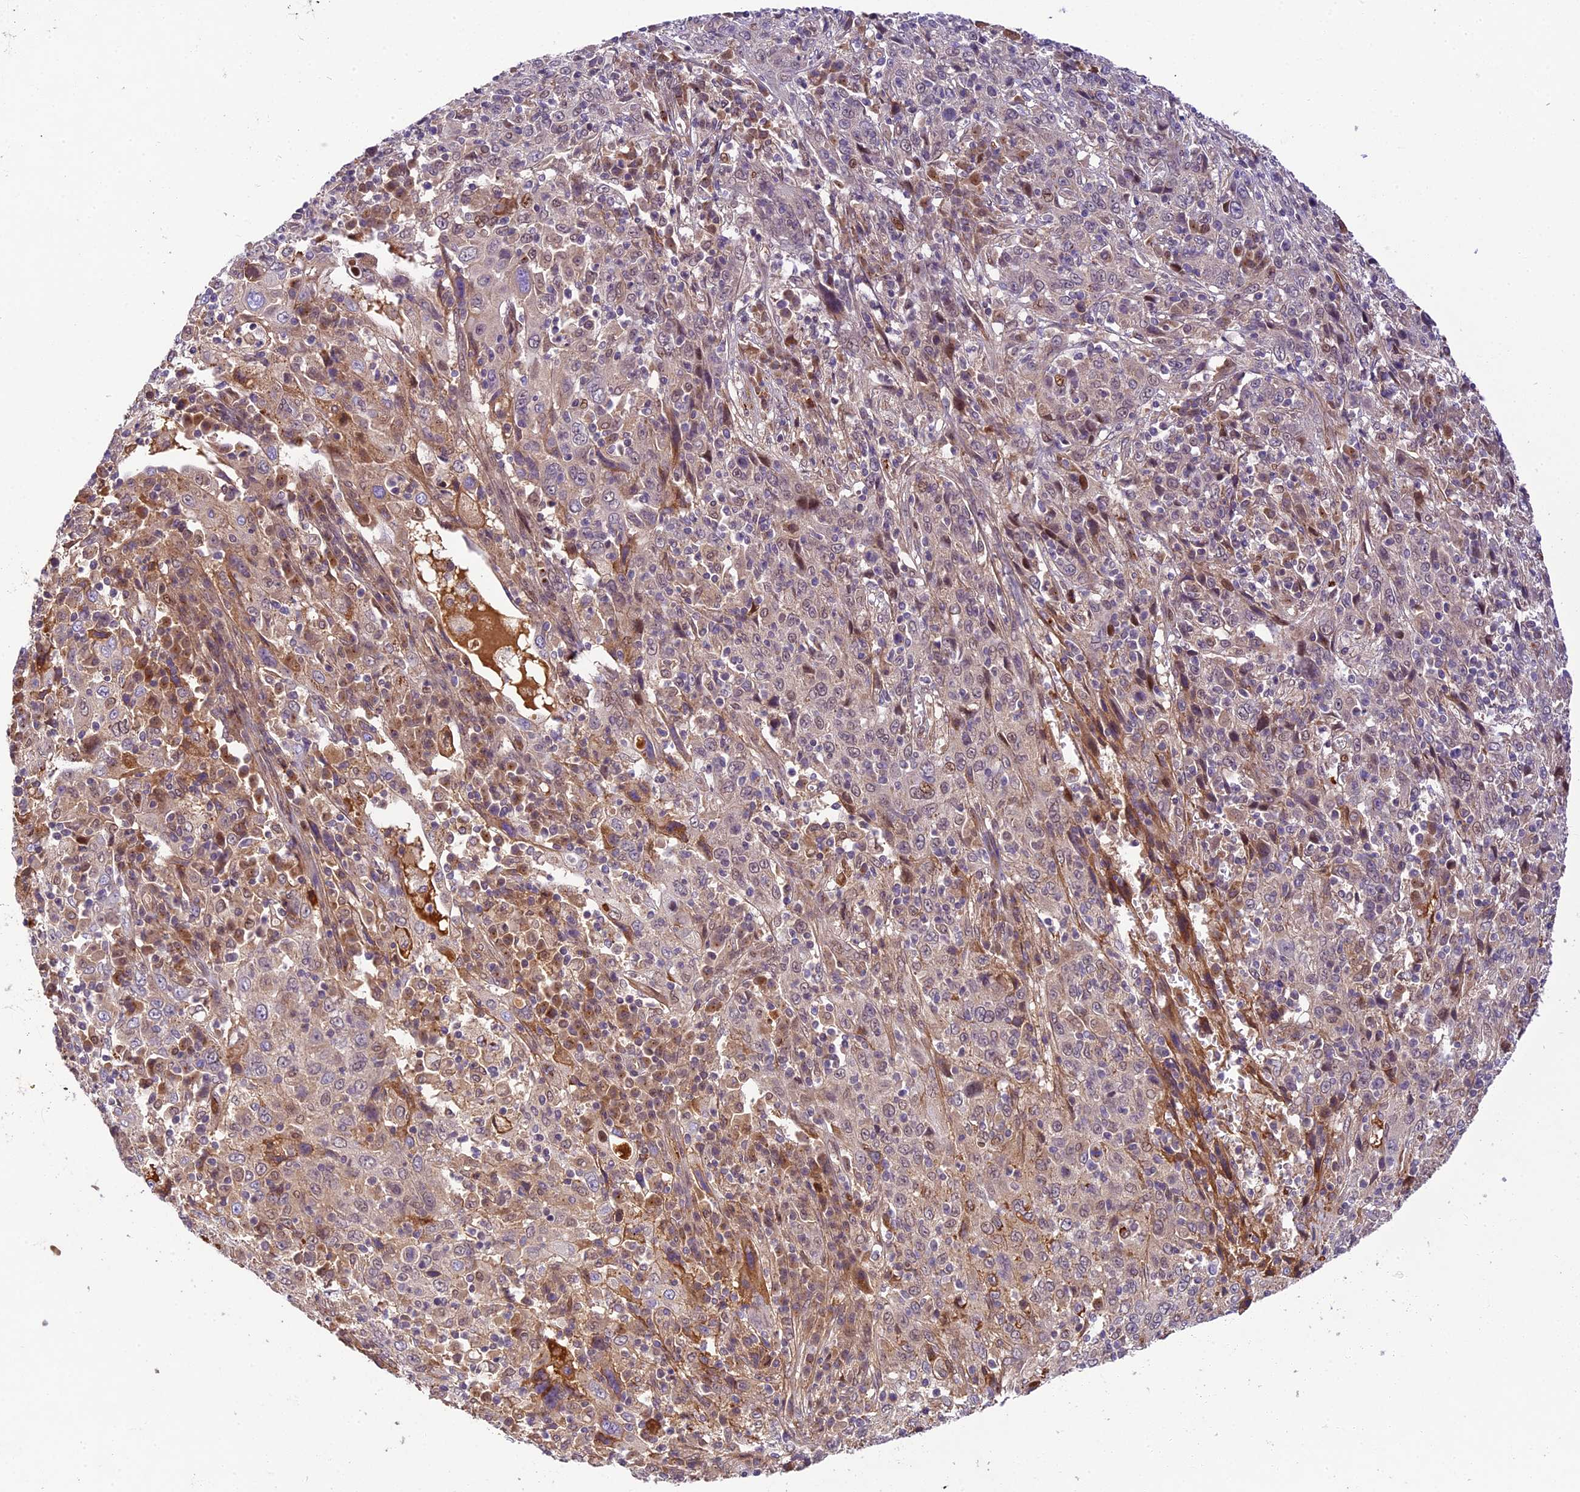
{"staining": {"intensity": "weak", "quantity": "<25%", "location": "cytoplasmic/membranous,nuclear"}, "tissue": "cervical cancer", "cell_type": "Tumor cells", "image_type": "cancer", "snomed": [{"axis": "morphology", "description": "Squamous cell carcinoma, NOS"}, {"axis": "topography", "description": "Cervix"}], "caption": "A high-resolution micrograph shows immunohistochemistry staining of squamous cell carcinoma (cervical), which shows no significant expression in tumor cells. Nuclei are stained in blue.", "gene": "NEK8", "patient": {"sex": "female", "age": 46}}